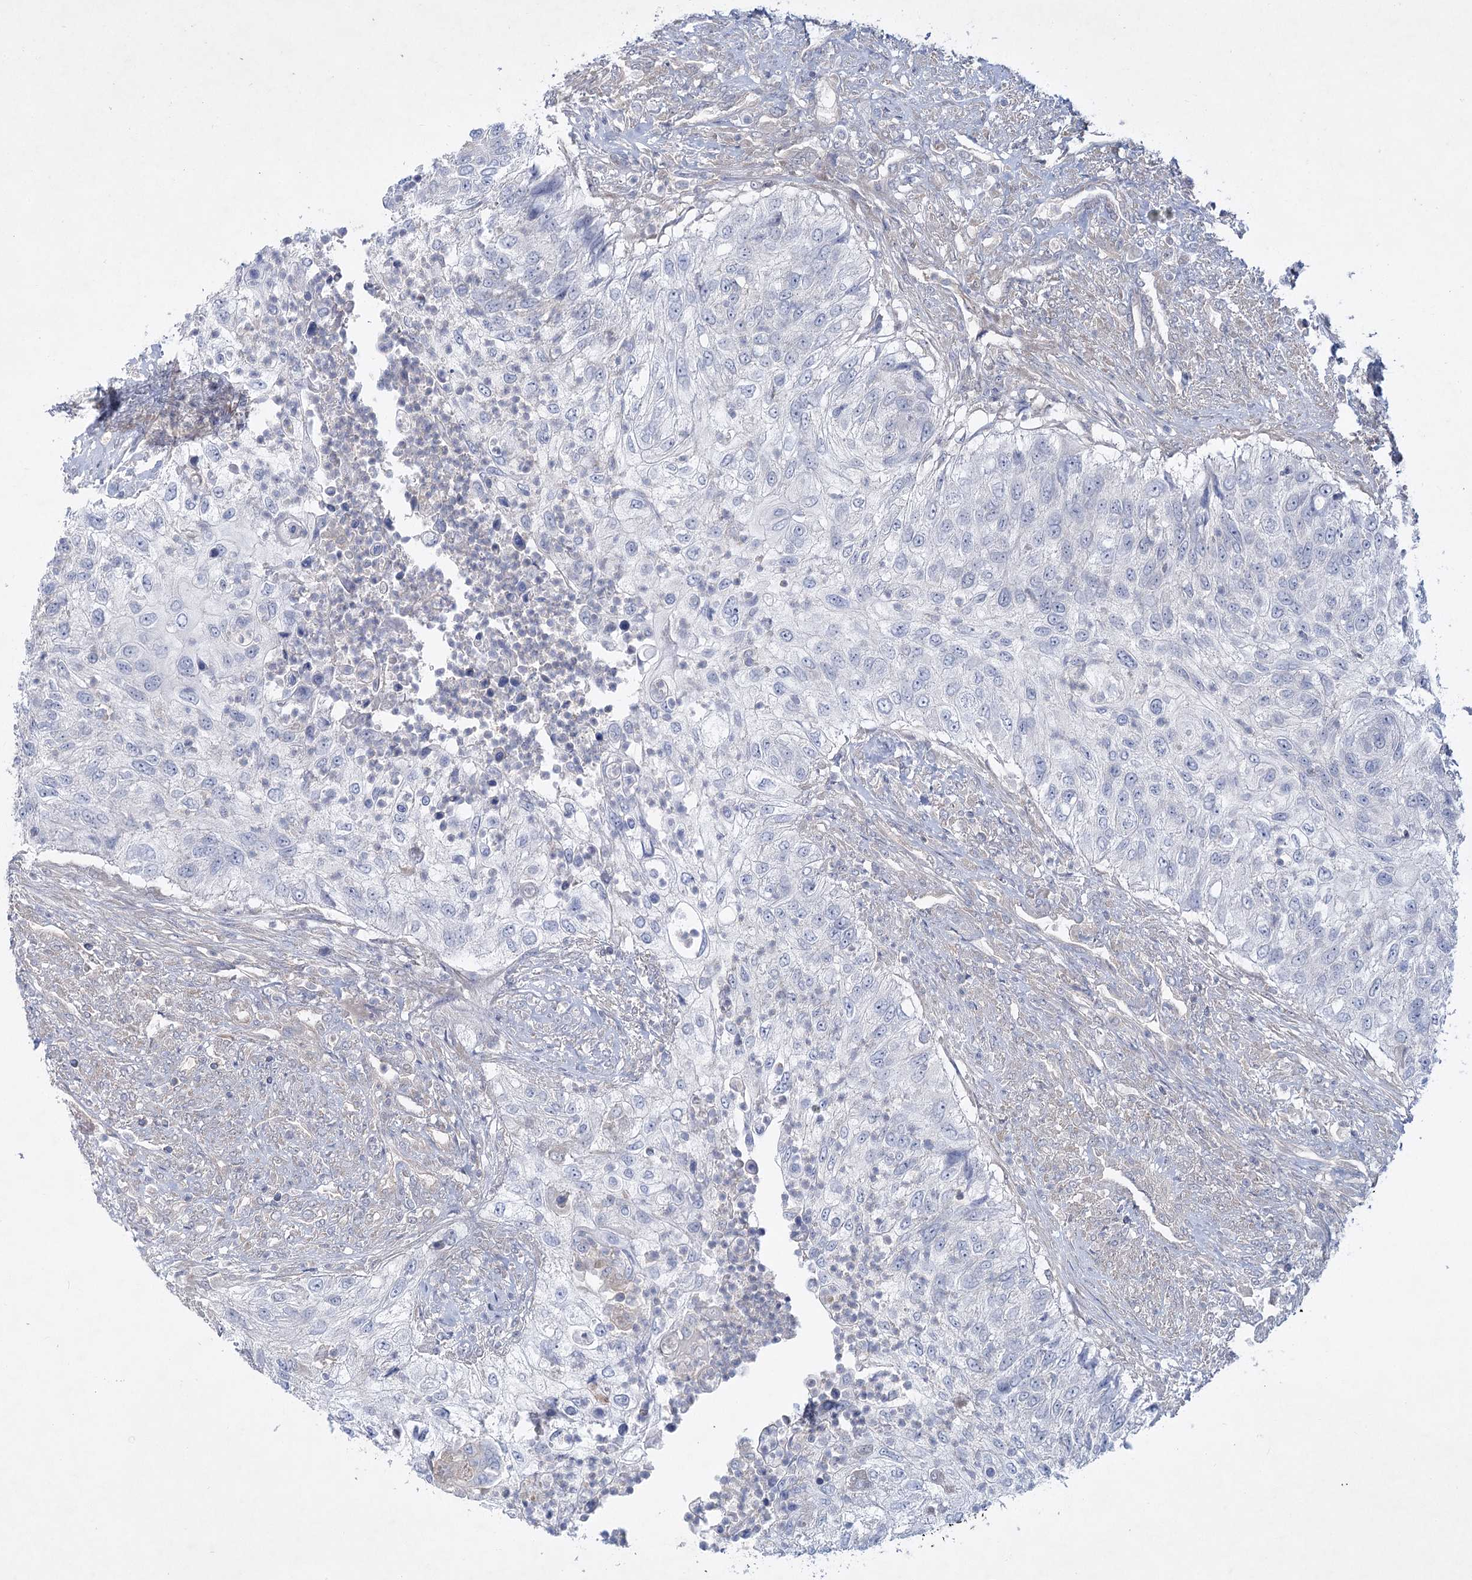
{"staining": {"intensity": "negative", "quantity": "none", "location": "none"}, "tissue": "urothelial cancer", "cell_type": "Tumor cells", "image_type": "cancer", "snomed": [{"axis": "morphology", "description": "Urothelial carcinoma, High grade"}, {"axis": "topography", "description": "Urinary bladder"}], "caption": "A histopathology image of high-grade urothelial carcinoma stained for a protein demonstrates no brown staining in tumor cells. (IHC, brightfield microscopy, high magnification).", "gene": "AAMDC", "patient": {"sex": "female", "age": 60}}